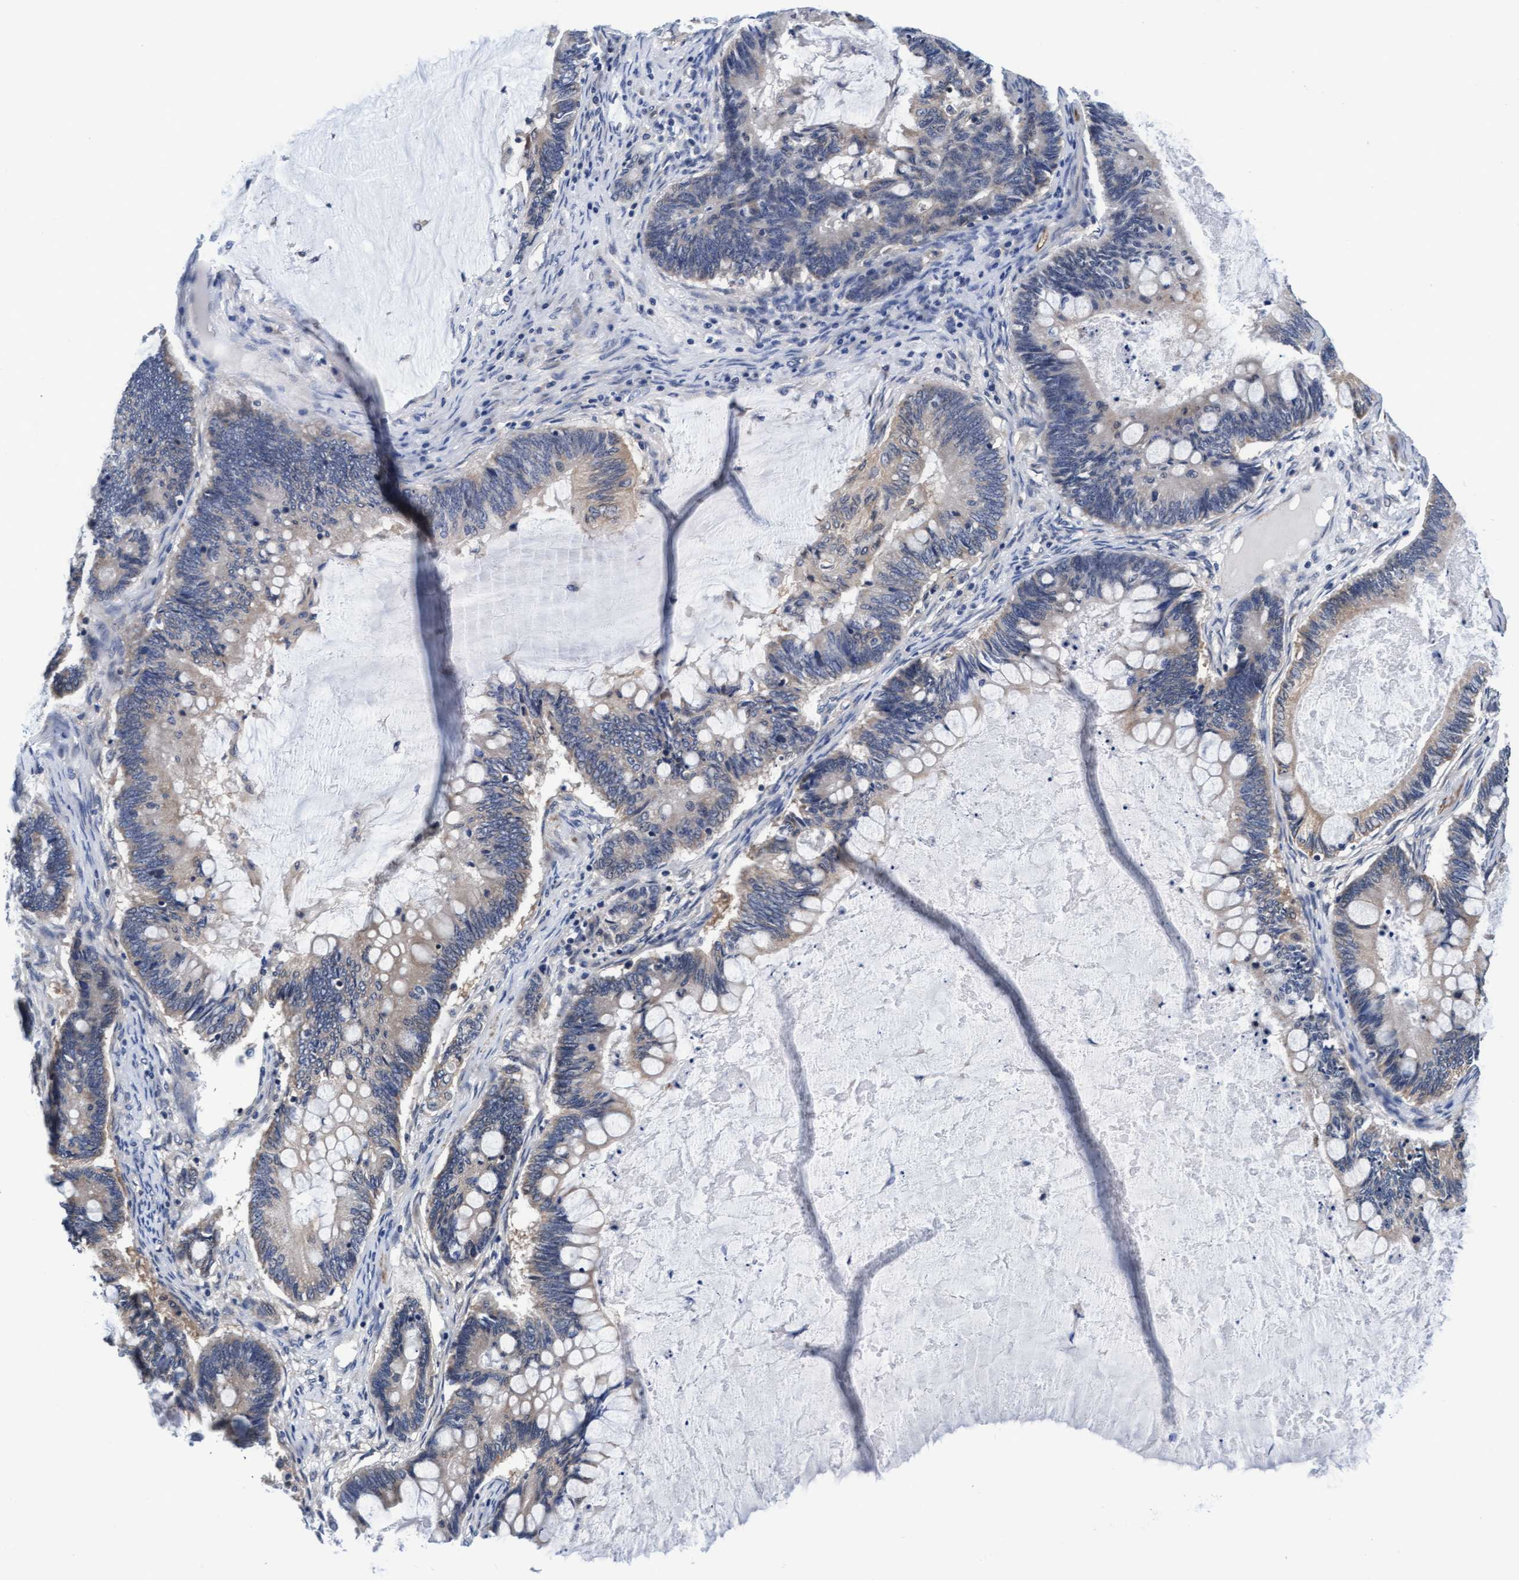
{"staining": {"intensity": "weak", "quantity": "<25%", "location": "cytoplasmic/membranous"}, "tissue": "ovarian cancer", "cell_type": "Tumor cells", "image_type": "cancer", "snomed": [{"axis": "morphology", "description": "Cystadenocarcinoma, mucinous, NOS"}, {"axis": "topography", "description": "Ovary"}], "caption": "Micrograph shows no protein positivity in tumor cells of mucinous cystadenocarcinoma (ovarian) tissue.", "gene": "EFCAB13", "patient": {"sex": "female", "age": 61}}